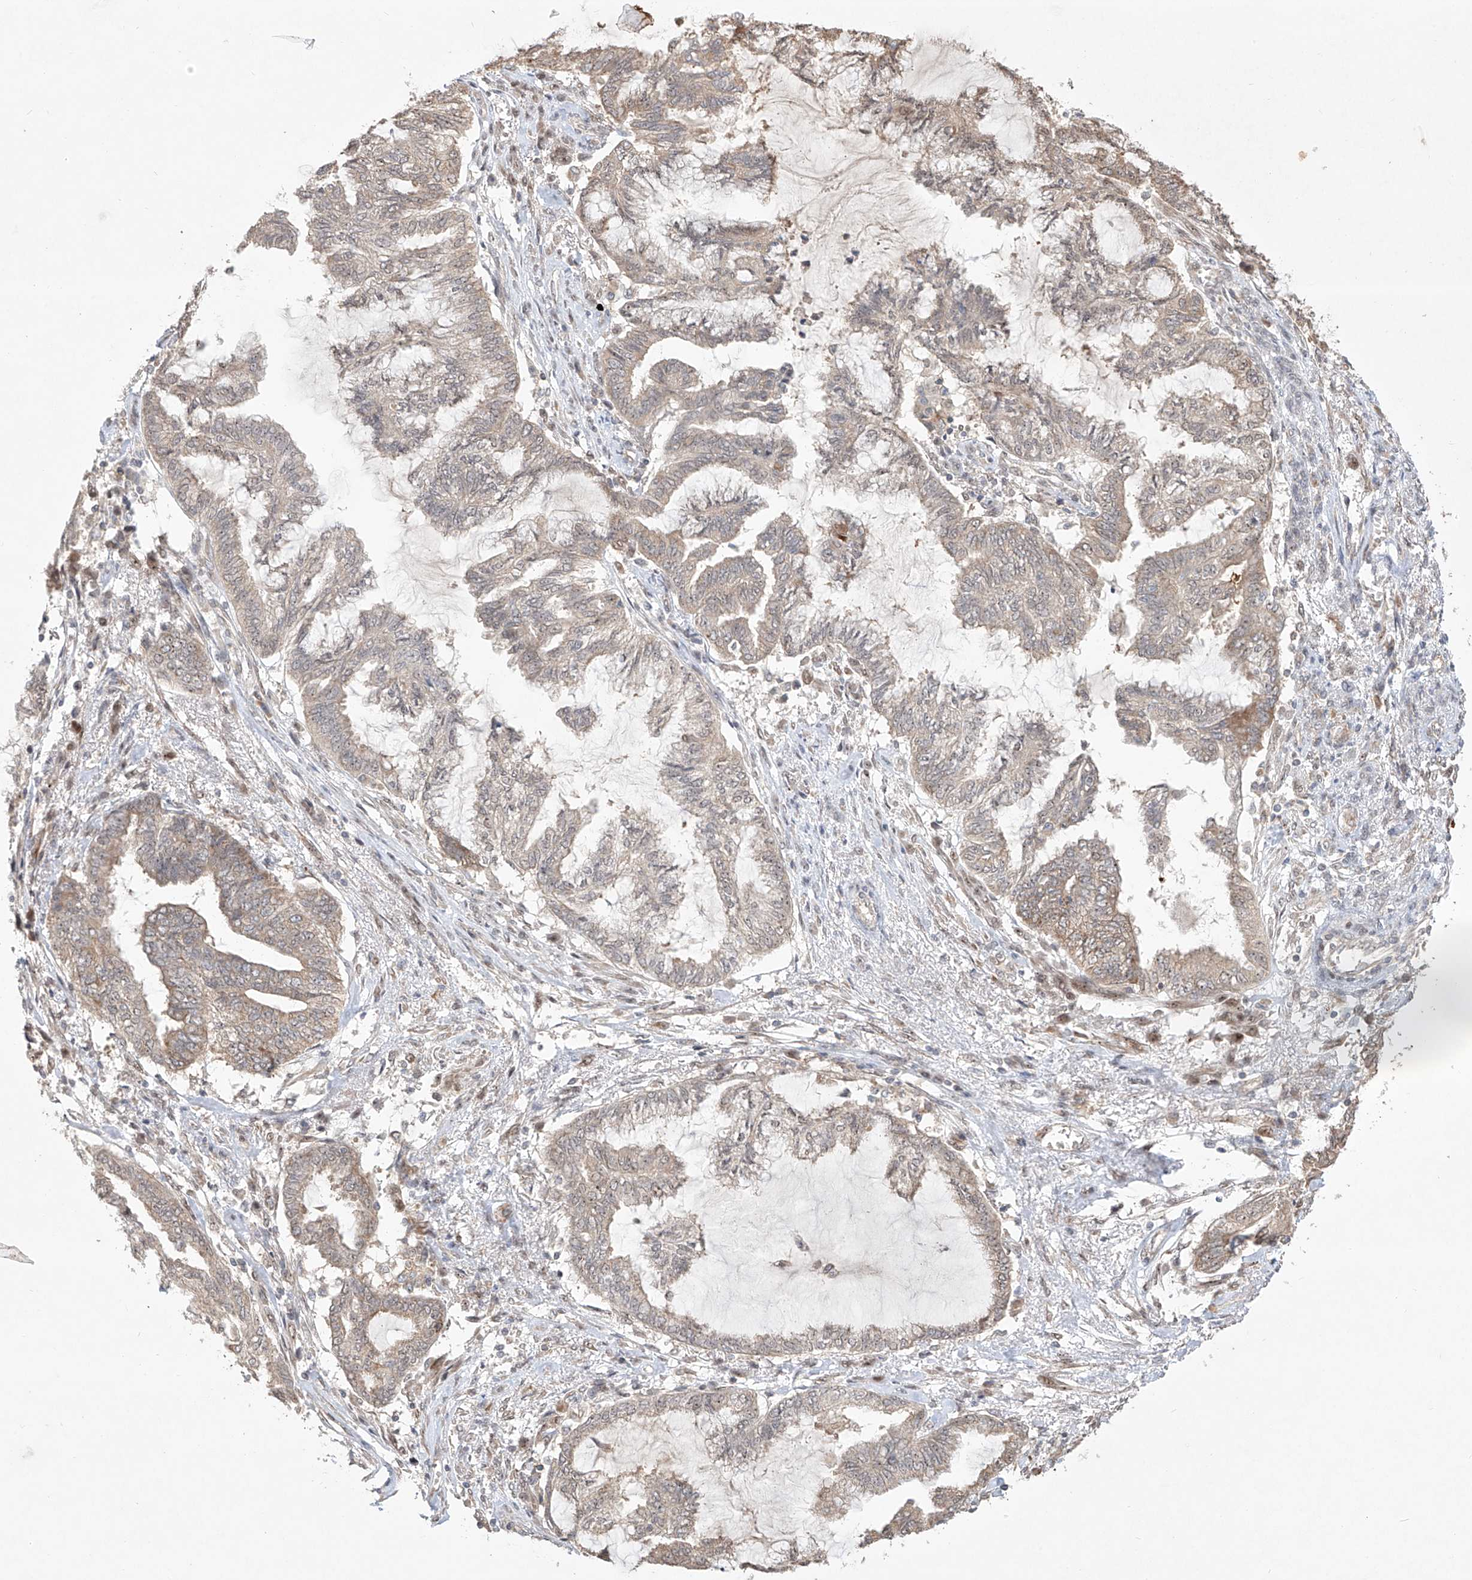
{"staining": {"intensity": "weak", "quantity": "<25%", "location": "cytoplasmic/membranous"}, "tissue": "endometrial cancer", "cell_type": "Tumor cells", "image_type": "cancer", "snomed": [{"axis": "morphology", "description": "Adenocarcinoma, NOS"}, {"axis": "topography", "description": "Endometrium"}], "caption": "The image reveals no significant staining in tumor cells of endometrial cancer.", "gene": "TASP1", "patient": {"sex": "female", "age": 86}}